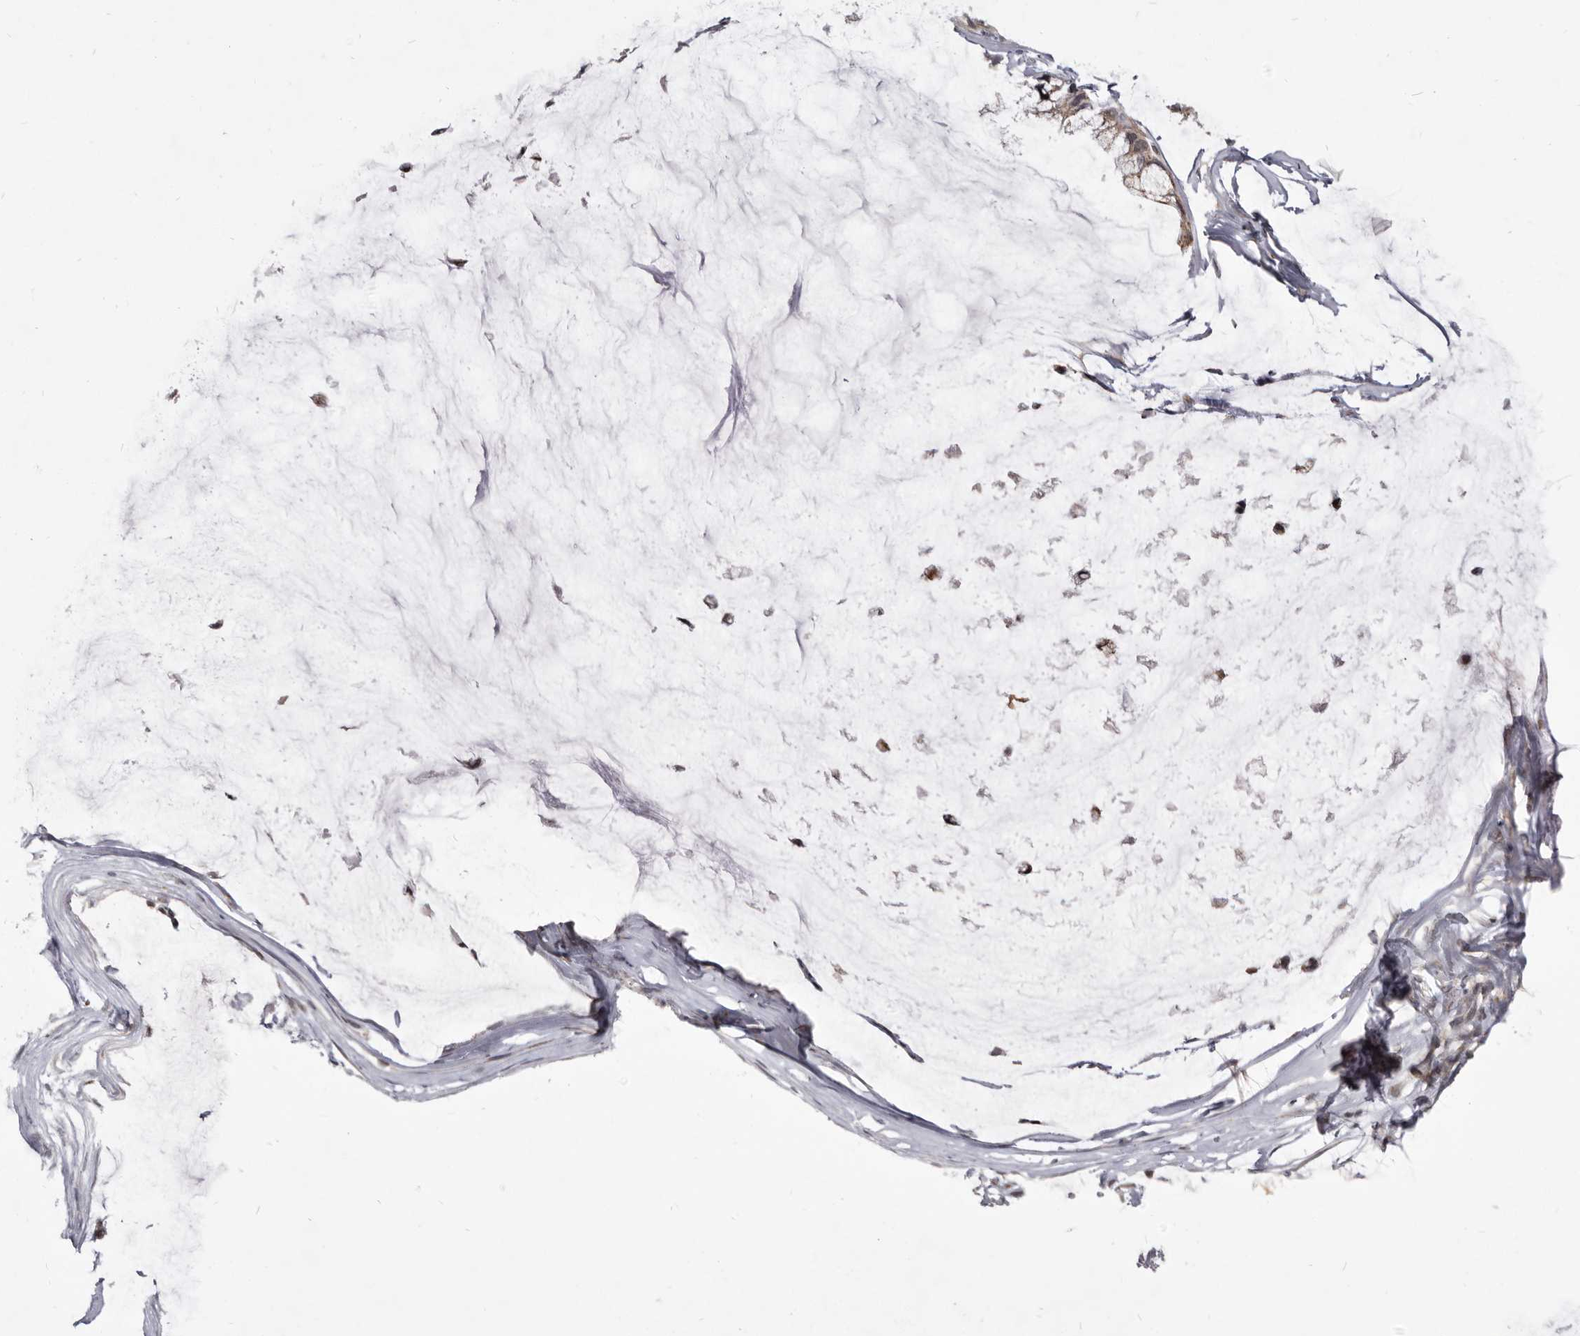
{"staining": {"intensity": "weak", "quantity": "<25%", "location": "cytoplasmic/membranous"}, "tissue": "ovarian cancer", "cell_type": "Tumor cells", "image_type": "cancer", "snomed": [{"axis": "morphology", "description": "Cystadenocarcinoma, mucinous, NOS"}, {"axis": "topography", "description": "Ovary"}], "caption": "Immunohistochemistry (IHC) of human ovarian mucinous cystadenocarcinoma reveals no staining in tumor cells.", "gene": "THUMPD1", "patient": {"sex": "female", "age": 39}}